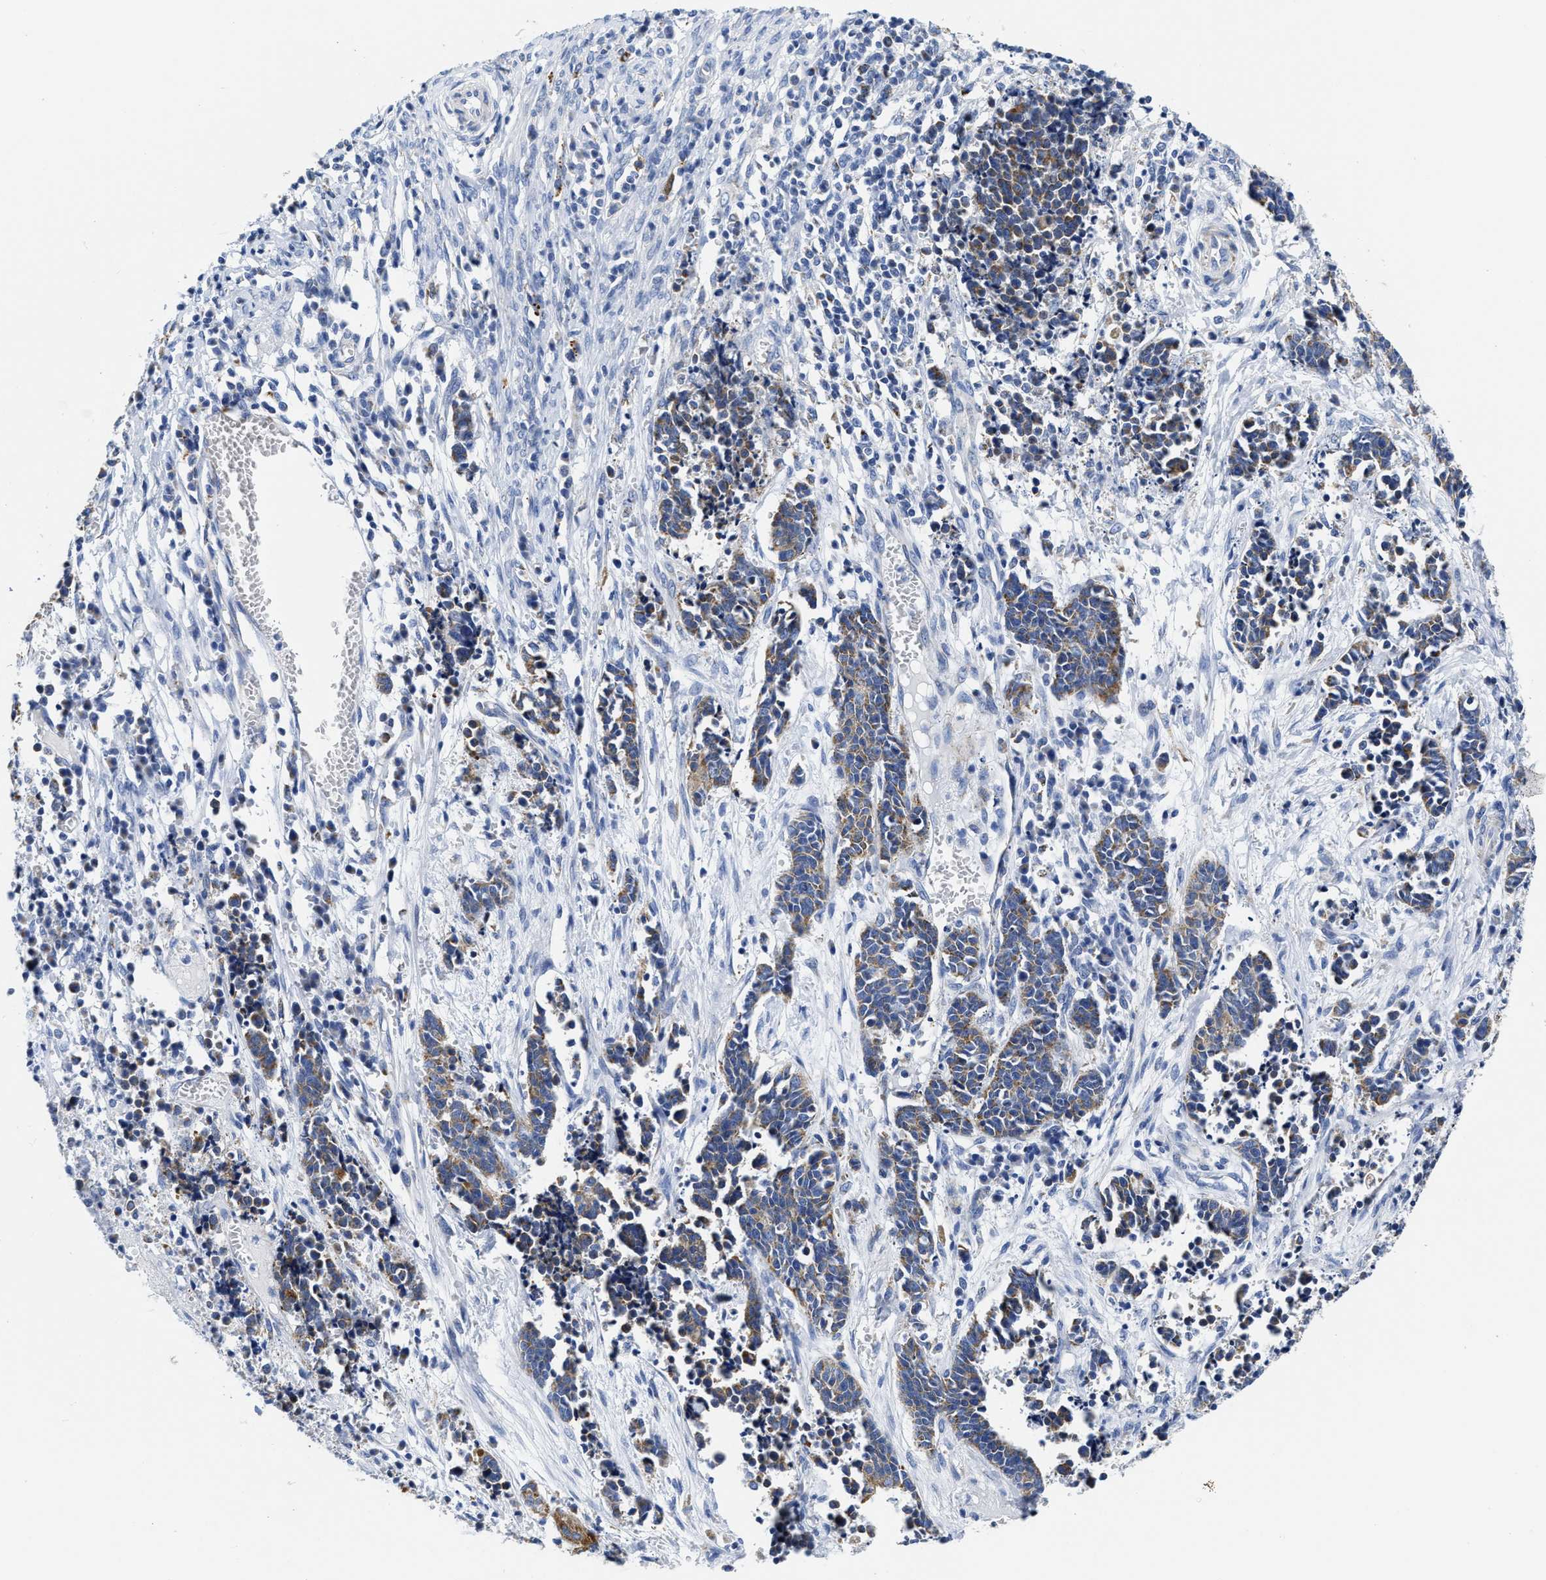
{"staining": {"intensity": "moderate", "quantity": ">75%", "location": "cytoplasmic/membranous"}, "tissue": "cervical cancer", "cell_type": "Tumor cells", "image_type": "cancer", "snomed": [{"axis": "morphology", "description": "Squamous cell carcinoma, NOS"}, {"axis": "topography", "description": "Cervix"}], "caption": "Cervical cancer (squamous cell carcinoma) stained with DAB immunohistochemistry (IHC) displays medium levels of moderate cytoplasmic/membranous expression in approximately >75% of tumor cells.", "gene": "TBRG4", "patient": {"sex": "female", "age": 35}}